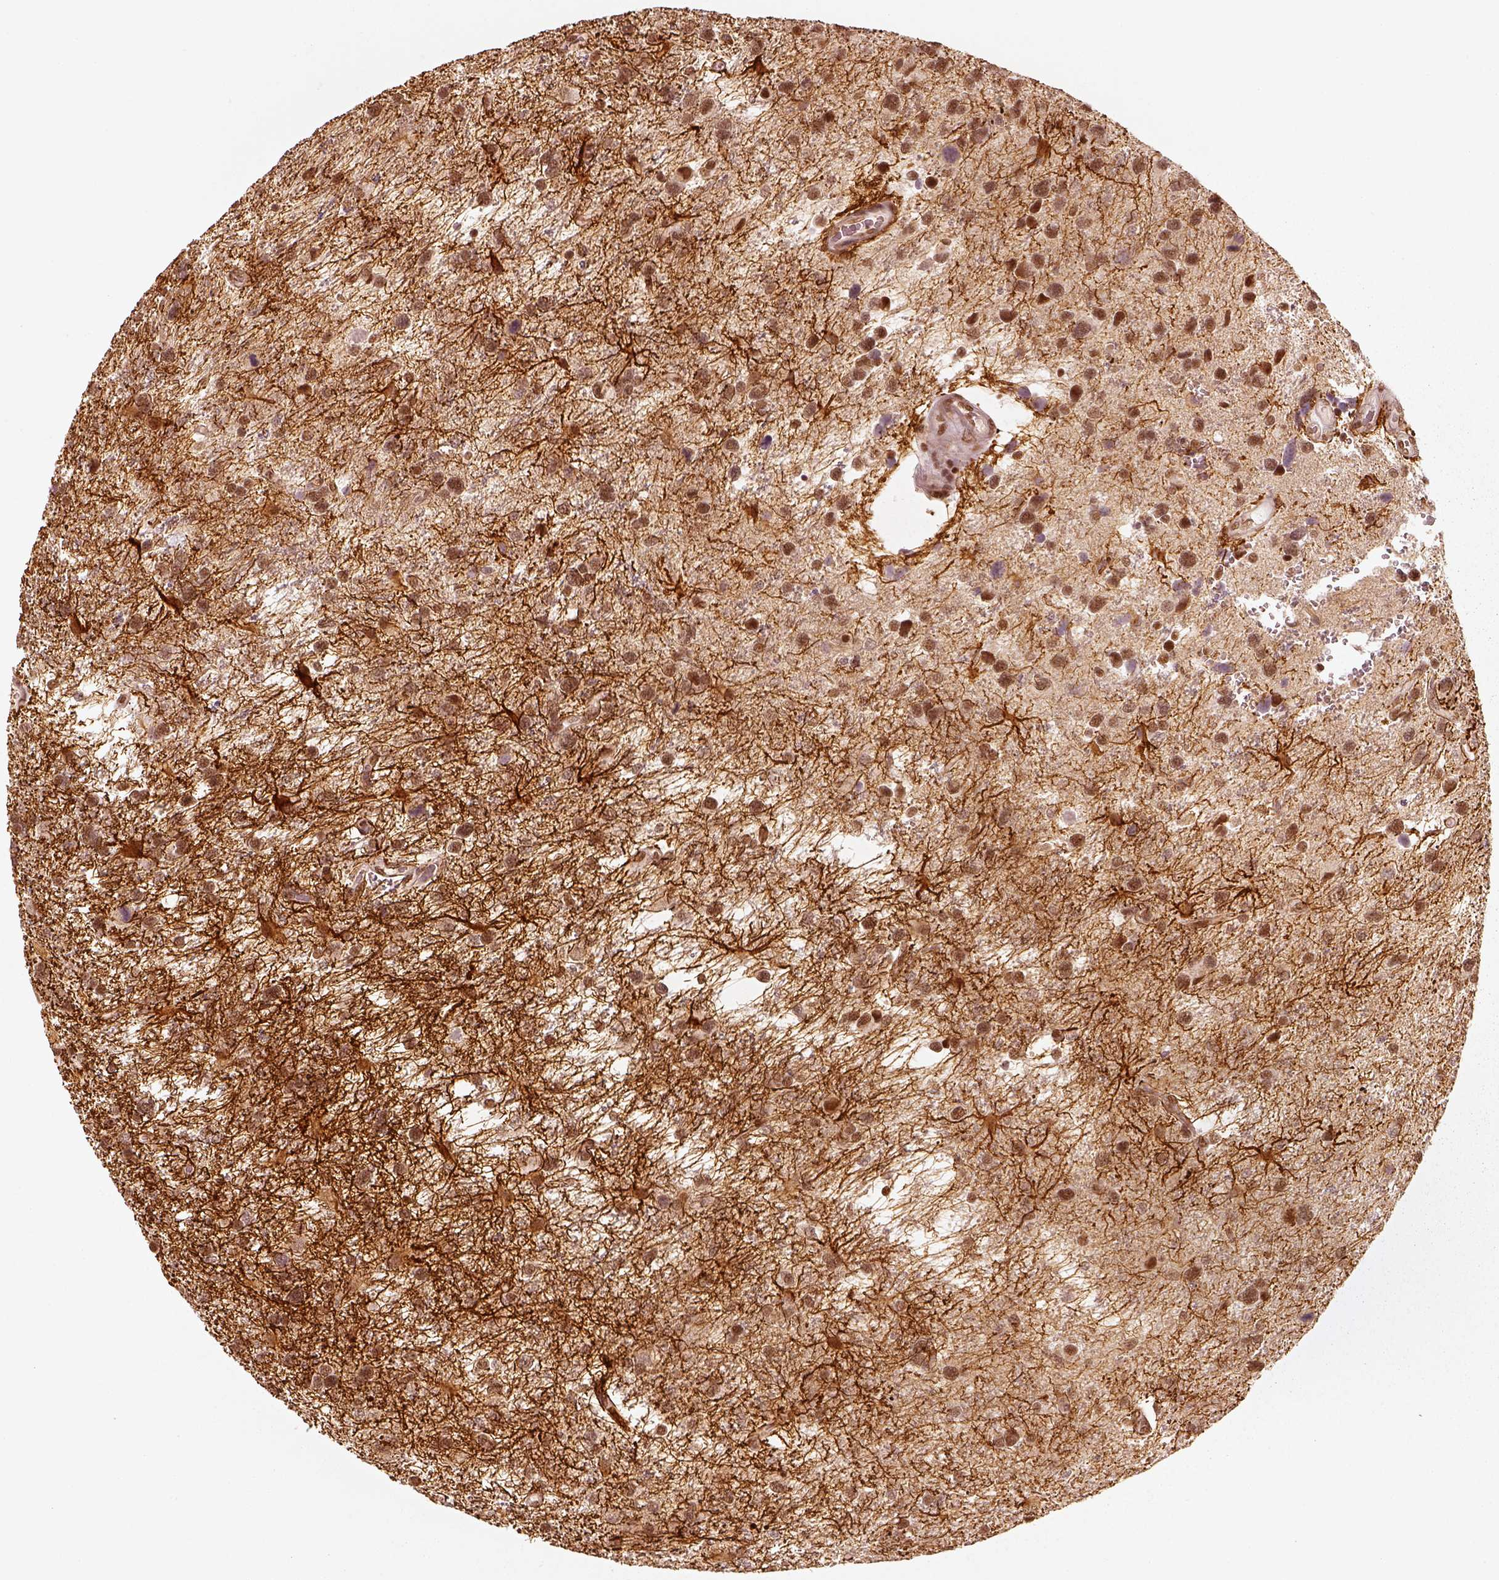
{"staining": {"intensity": "moderate", "quantity": ">75%", "location": "nuclear"}, "tissue": "glioma", "cell_type": "Tumor cells", "image_type": "cancer", "snomed": [{"axis": "morphology", "description": "Glioma, malignant, NOS"}, {"axis": "morphology", "description": "Glioma, malignant, High grade"}, {"axis": "topography", "description": "Brain"}], "caption": "Moderate nuclear positivity for a protein is identified in about >75% of tumor cells of glioma using immunohistochemistry.", "gene": "GMEB2", "patient": {"sex": "female", "age": 71}}